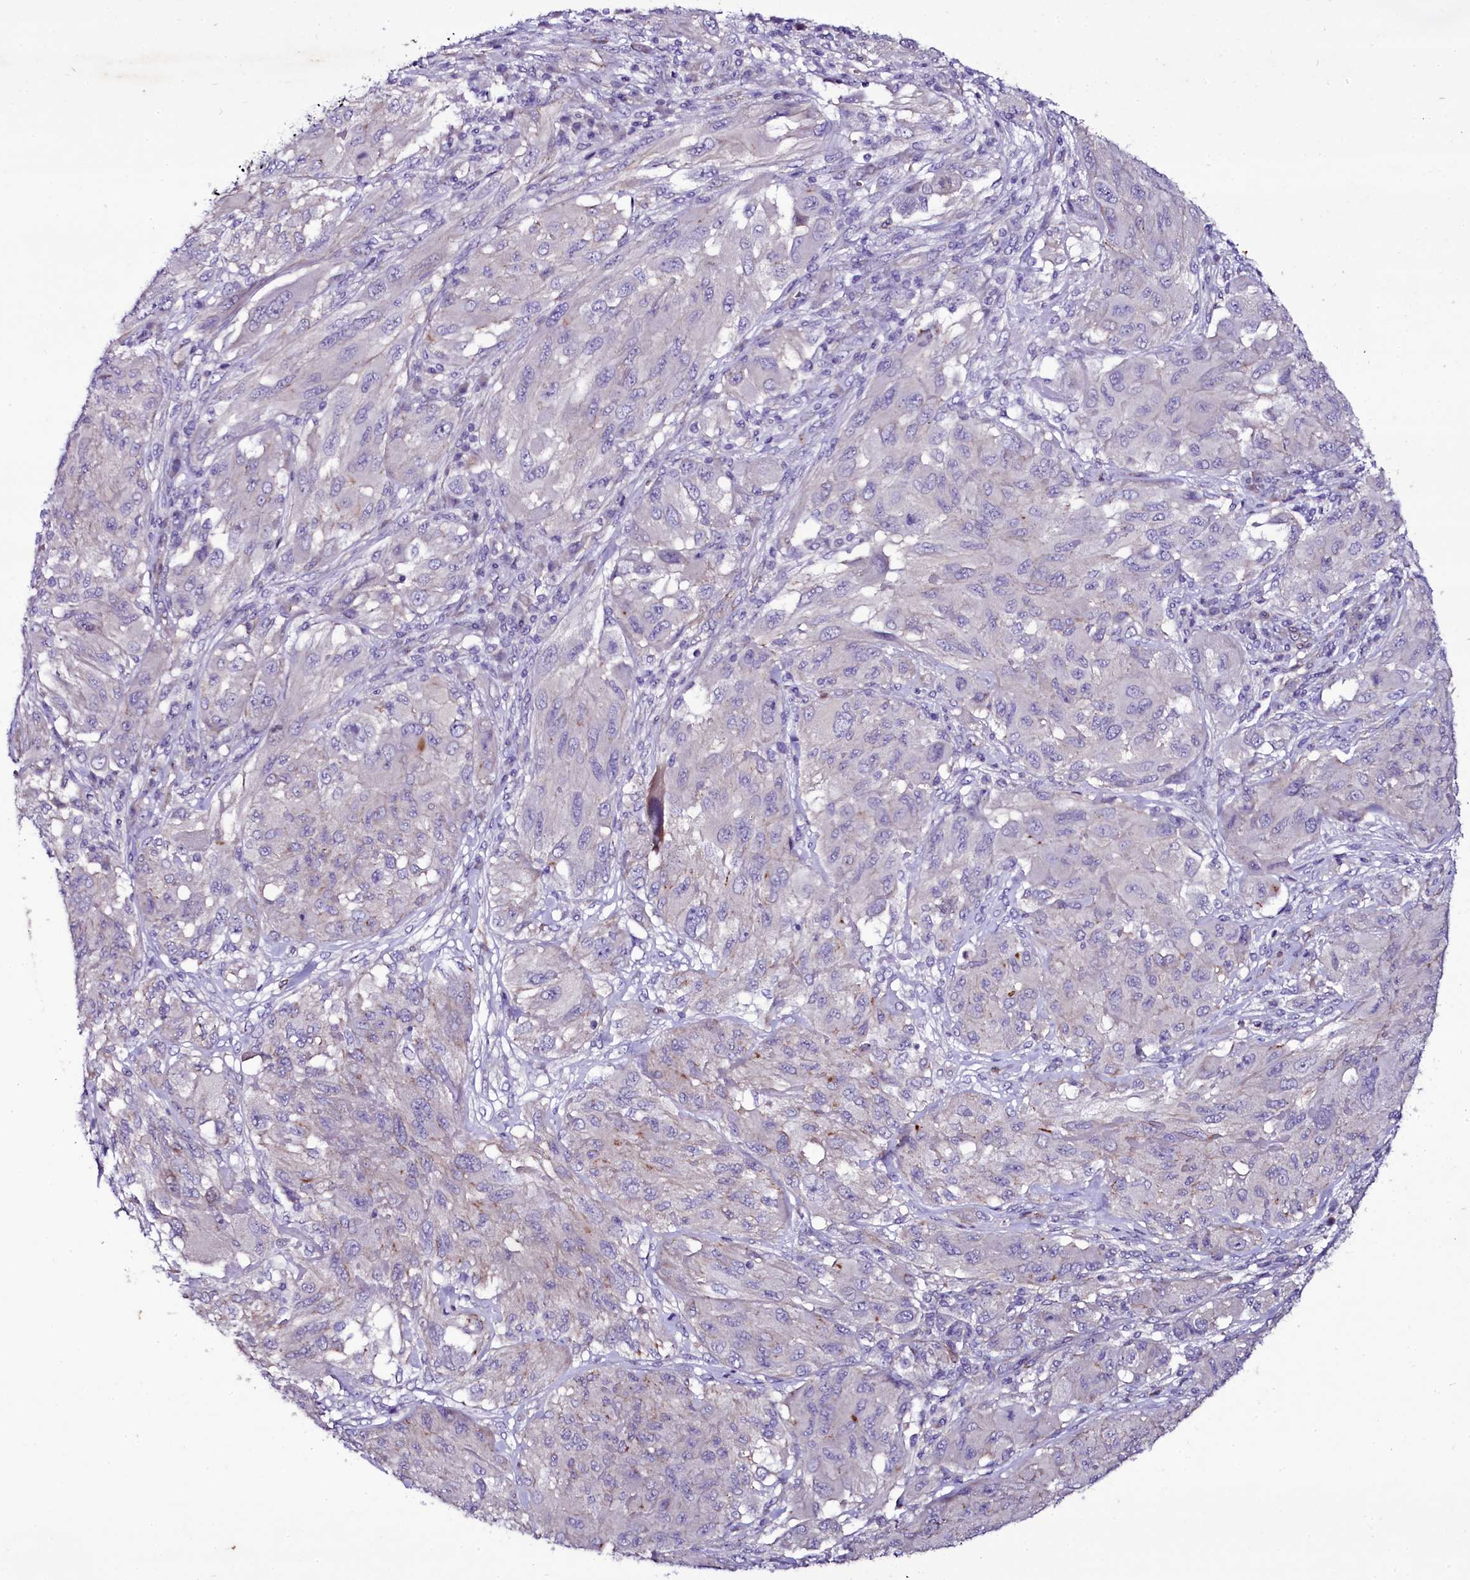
{"staining": {"intensity": "negative", "quantity": "none", "location": "none"}, "tissue": "melanoma", "cell_type": "Tumor cells", "image_type": "cancer", "snomed": [{"axis": "morphology", "description": "Malignant melanoma, NOS"}, {"axis": "topography", "description": "Skin"}], "caption": "Tumor cells show no significant expression in malignant melanoma. Nuclei are stained in blue.", "gene": "MEX3C", "patient": {"sex": "female", "age": 91}}